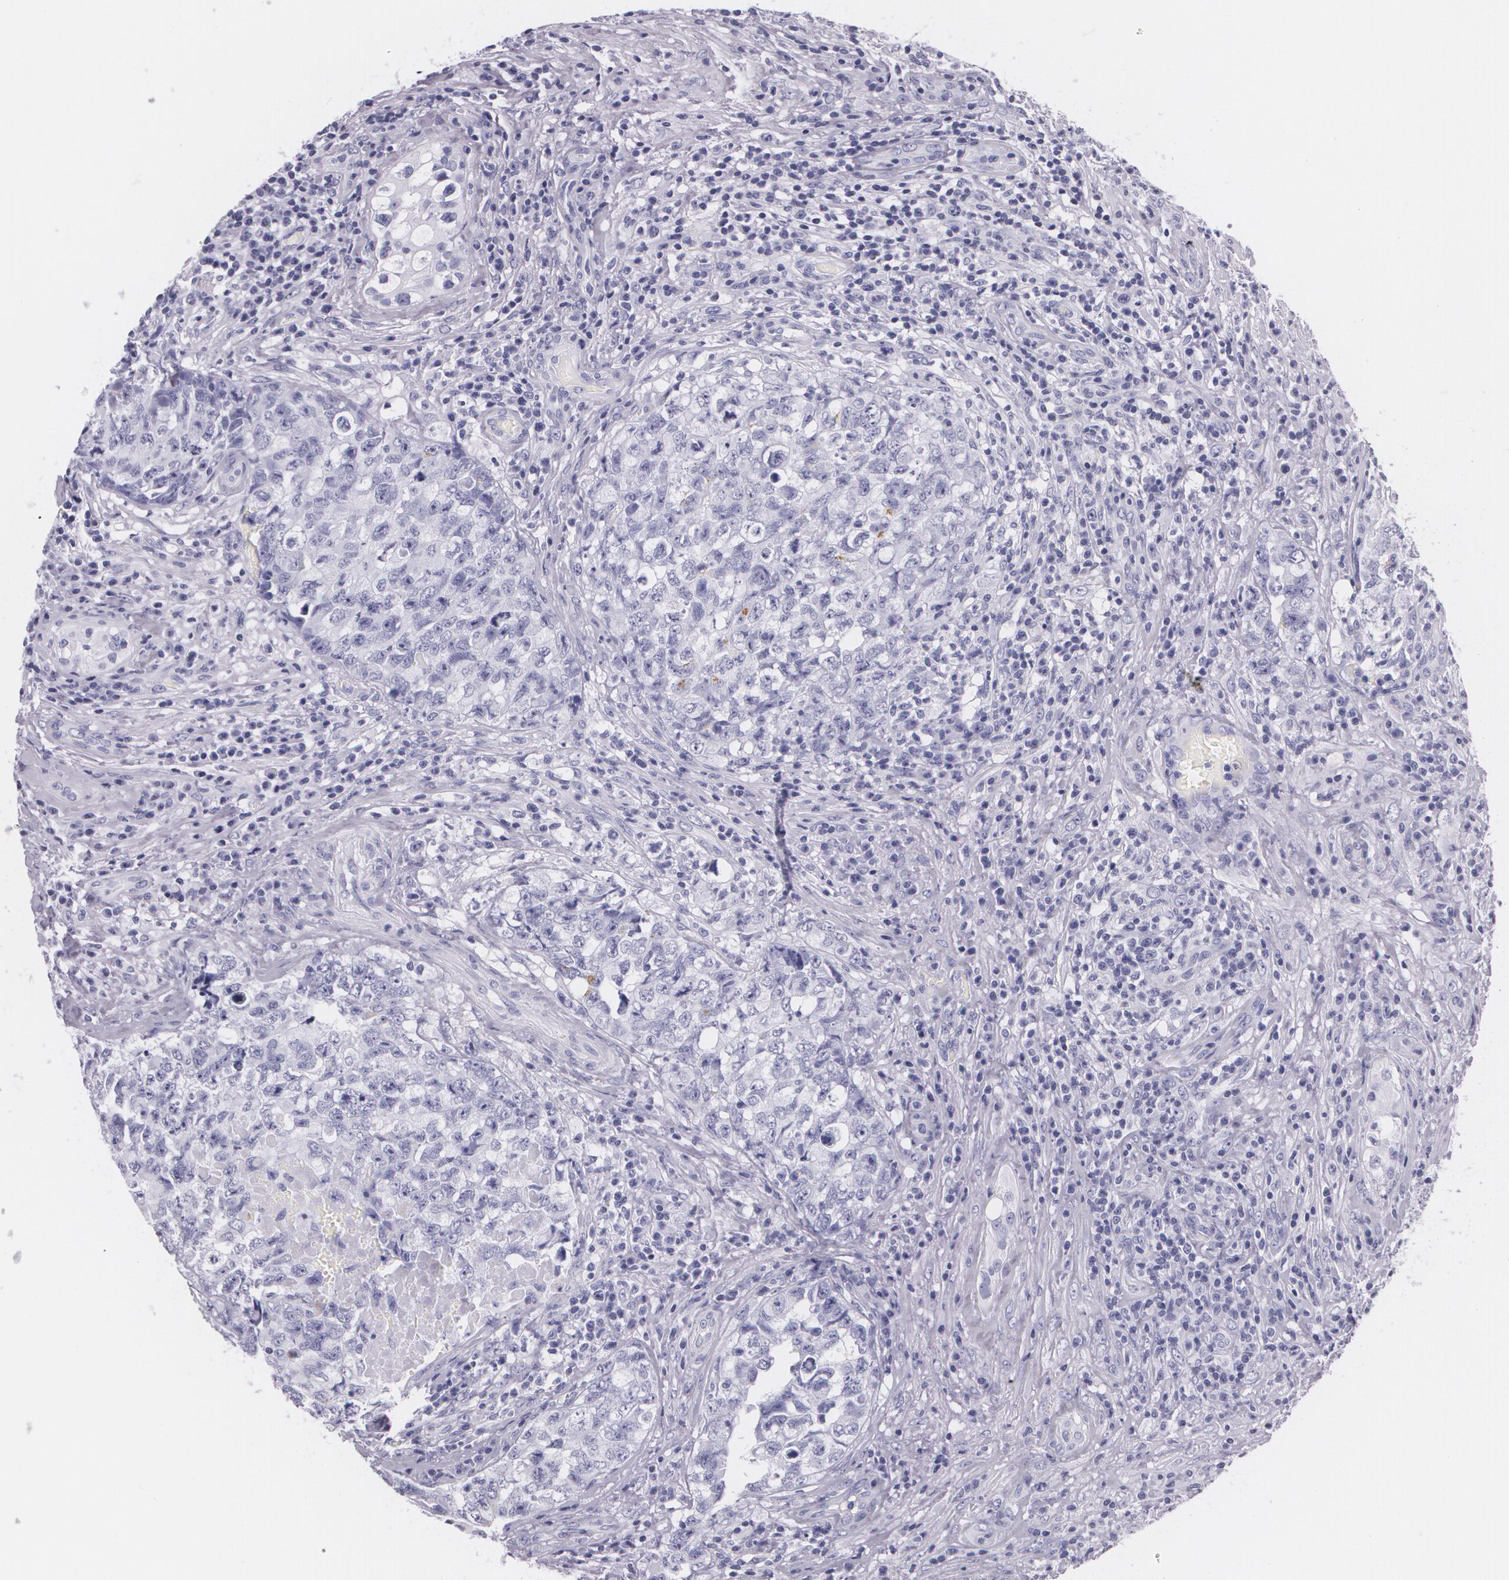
{"staining": {"intensity": "negative", "quantity": "none", "location": "none"}, "tissue": "testis cancer", "cell_type": "Tumor cells", "image_type": "cancer", "snomed": [{"axis": "morphology", "description": "Carcinoma, Embryonal, NOS"}, {"axis": "topography", "description": "Testis"}], "caption": "This is an IHC micrograph of human embryonal carcinoma (testis). There is no positivity in tumor cells.", "gene": "DLG4", "patient": {"sex": "male", "age": 31}}